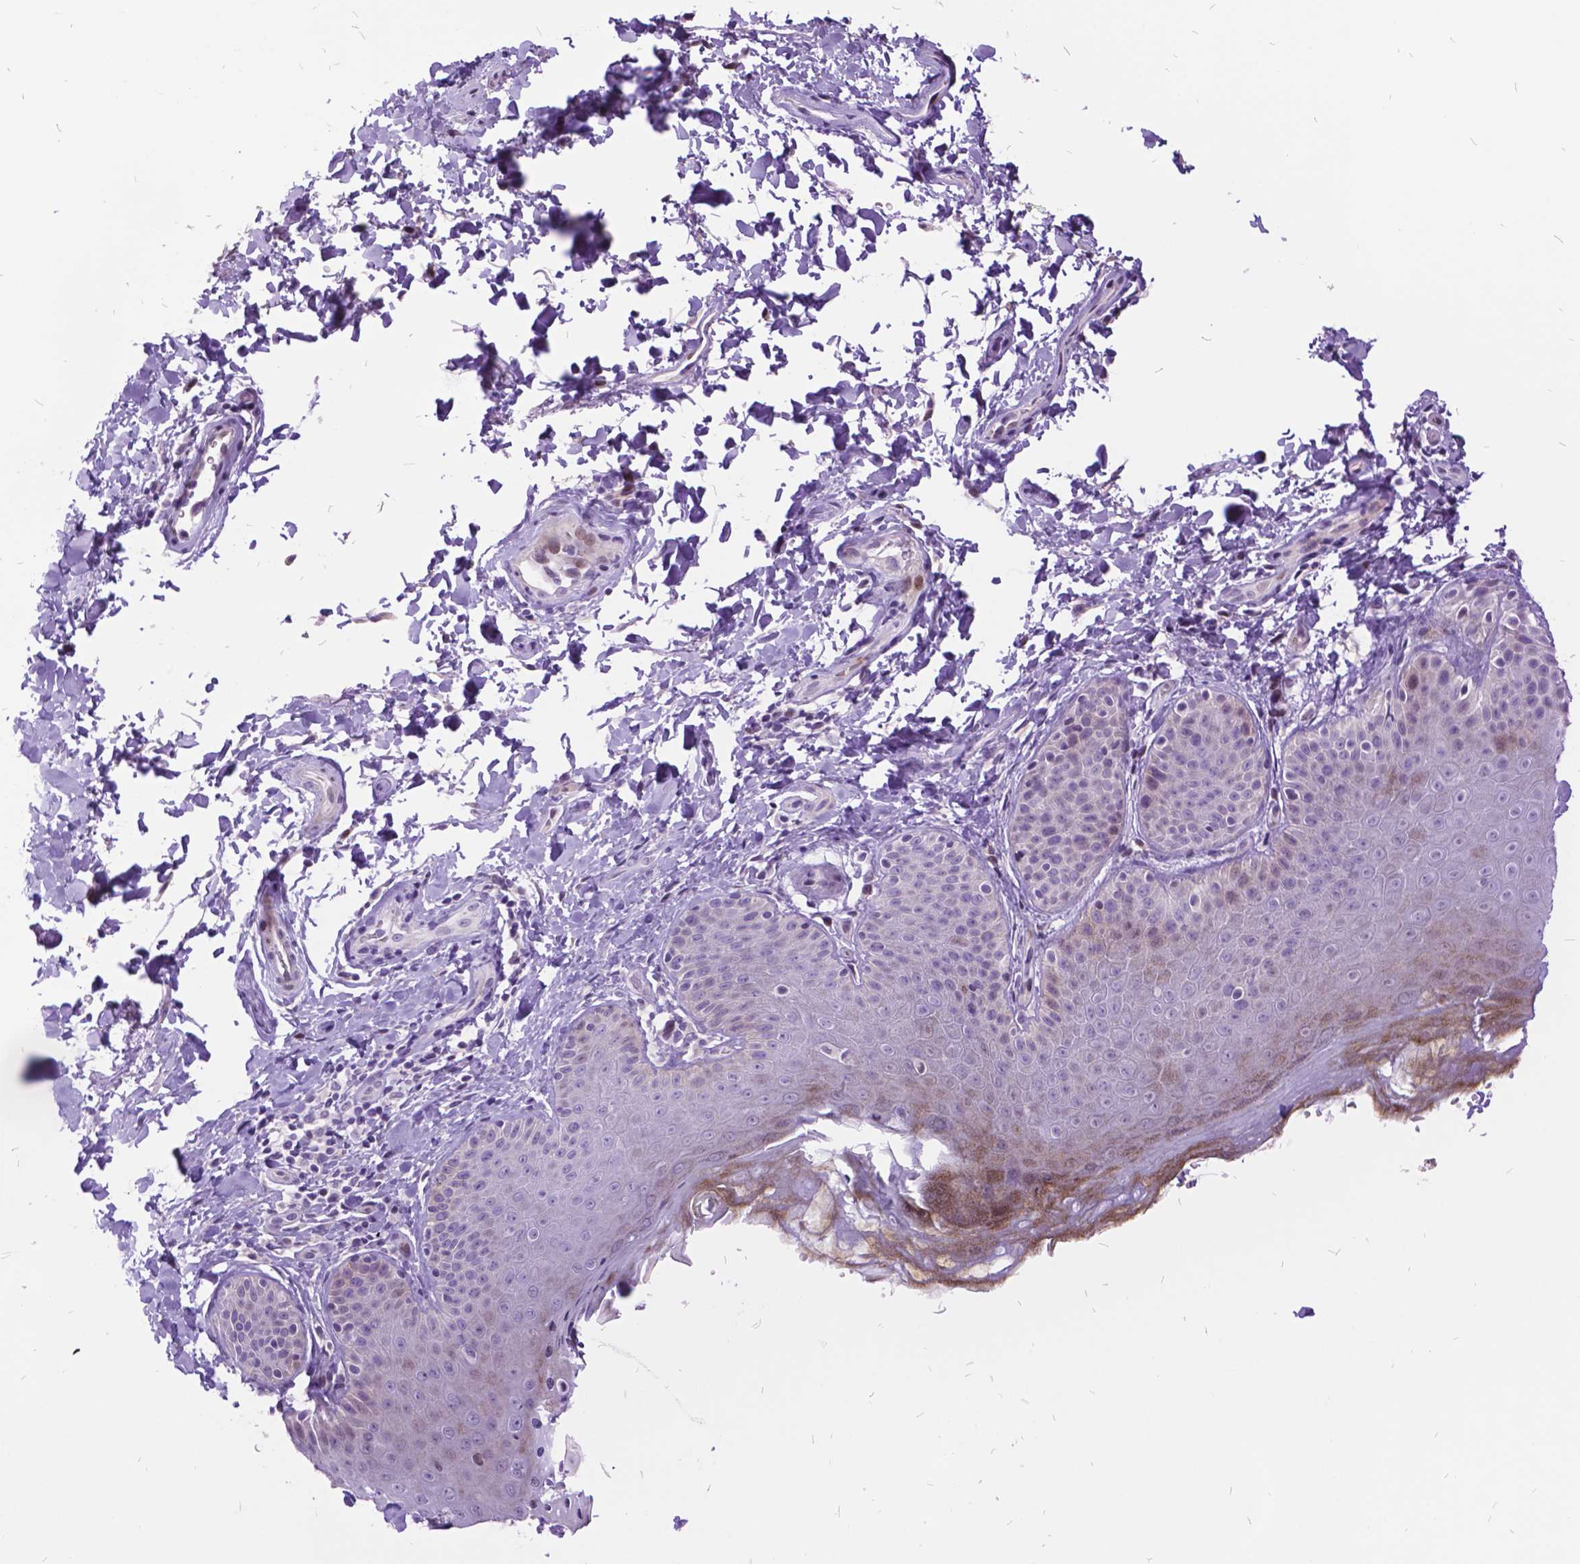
{"staining": {"intensity": "negative", "quantity": "none", "location": "none"}, "tissue": "skin", "cell_type": "Epidermal cells", "image_type": "normal", "snomed": [{"axis": "morphology", "description": "Normal tissue, NOS"}, {"axis": "topography", "description": "Anal"}, {"axis": "topography", "description": "Peripheral nerve tissue"}], "caption": "DAB immunohistochemical staining of benign skin exhibits no significant positivity in epidermal cells.", "gene": "ITGB6", "patient": {"sex": "male", "age": 51}}